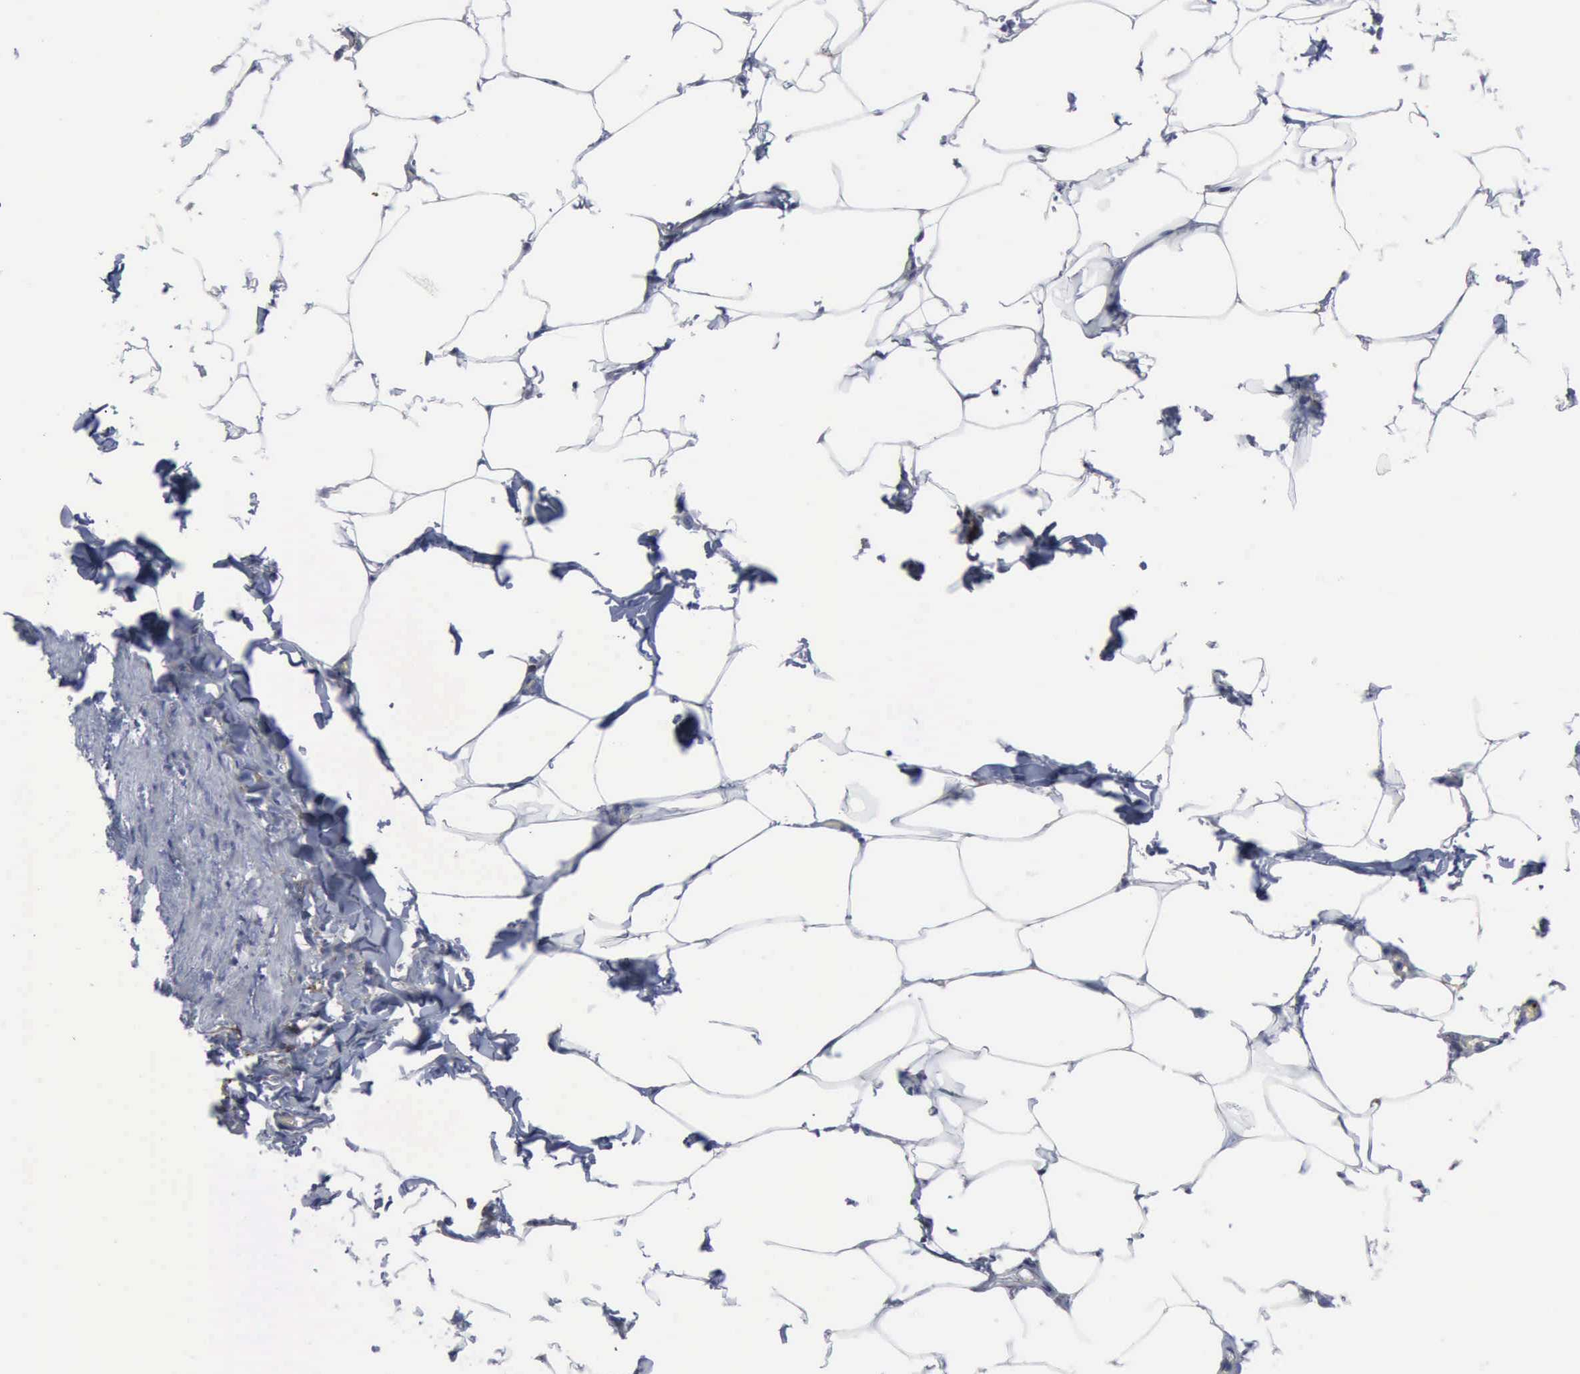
{"staining": {"intensity": "negative", "quantity": "none", "location": "none"}, "tissue": "adipose tissue", "cell_type": "Adipocytes", "image_type": "normal", "snomed": [{"axis": "morphology", "description": "Normal tissue, NOS"}, {"axis": "topography", "description": "Vascular tissue"}], "caption": "The IHC photomicrograph has no significant expression in adipocytes of adipose tissue. (IHC, brightfield microscopy, high magnification).", "gene": "NGFR", "patient": {"sex": "male", "age": 41}}